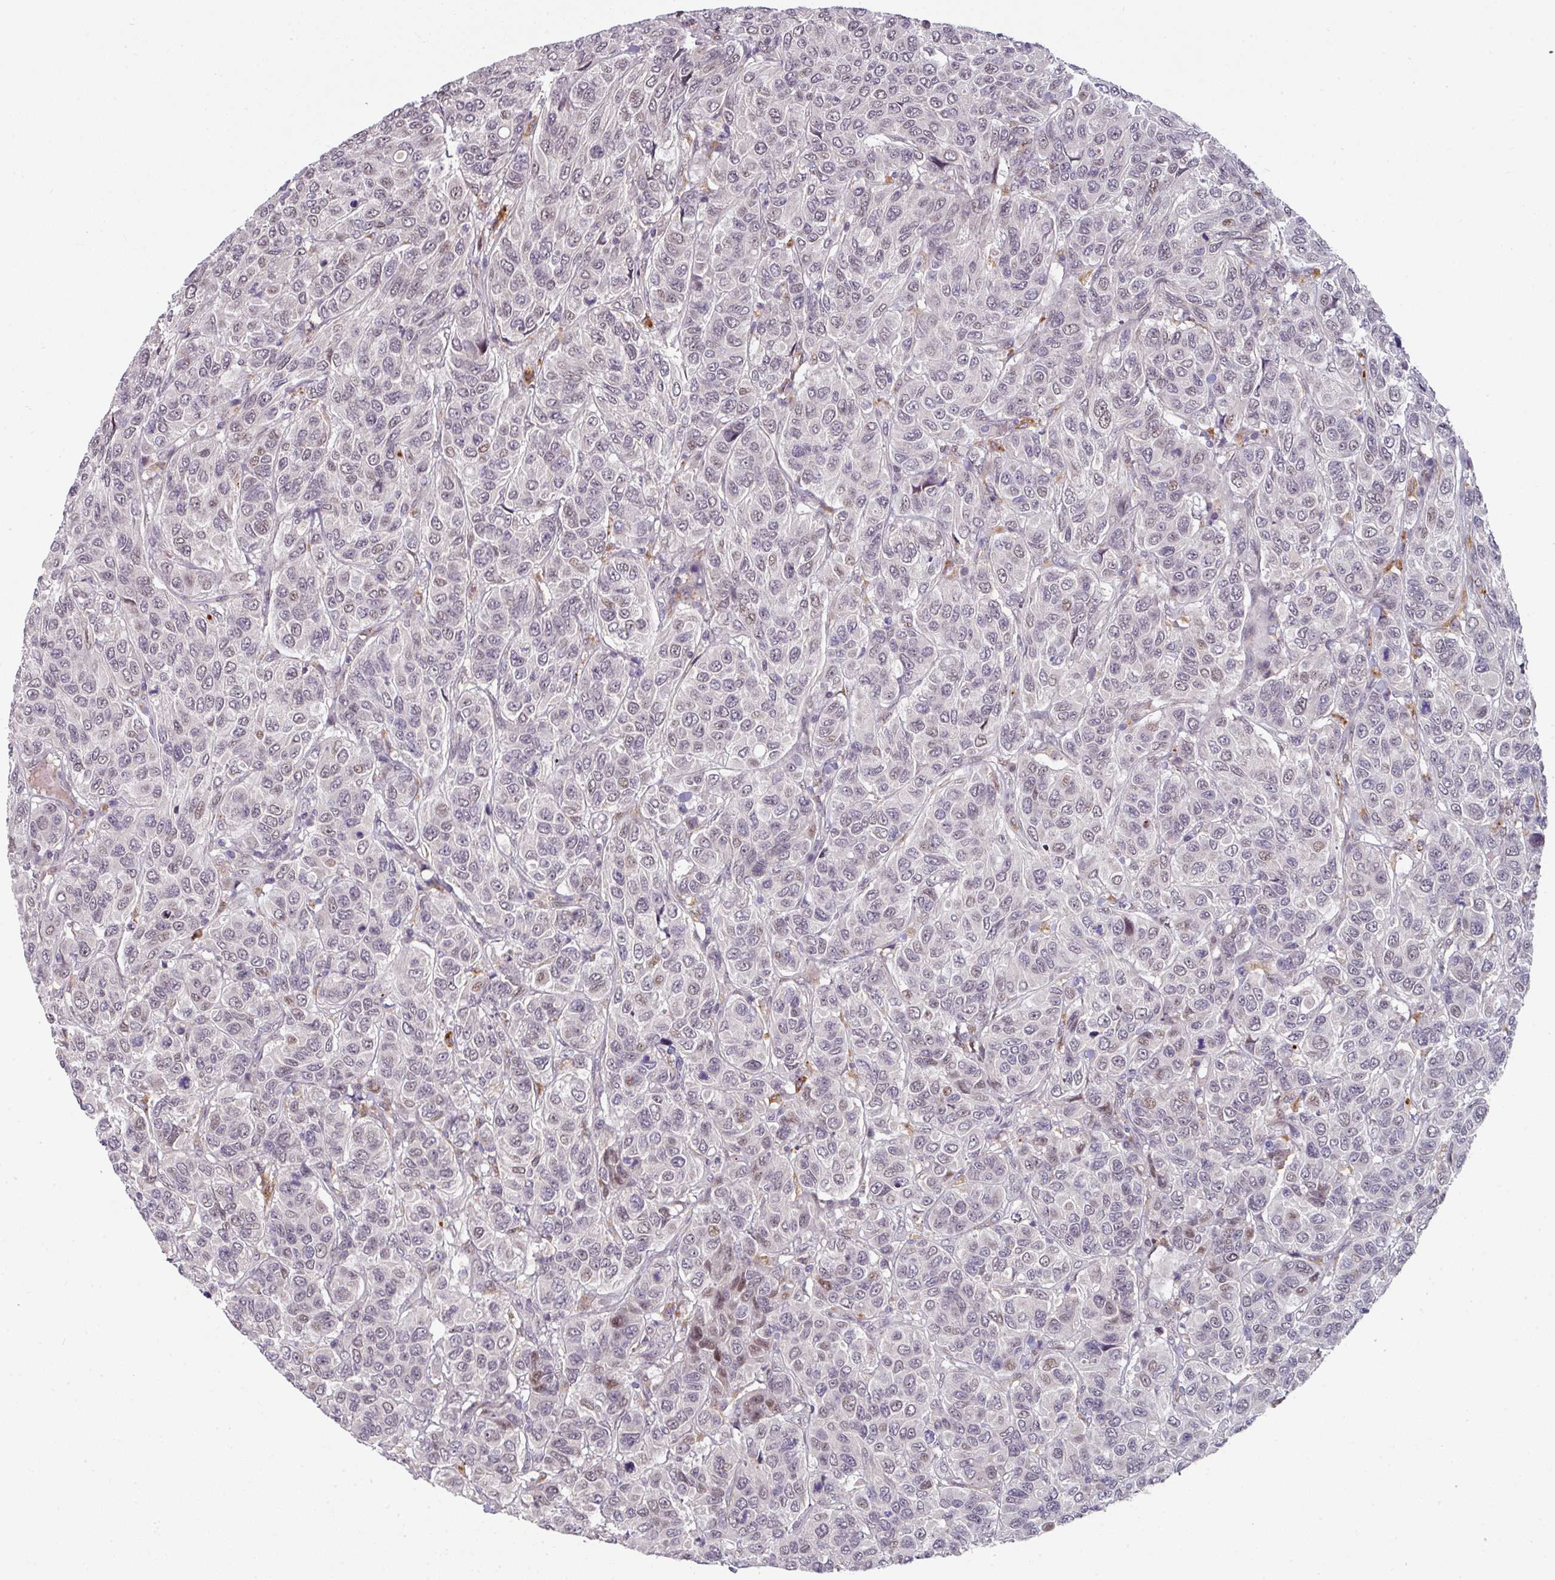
{"staining": {"intensity": "negative", "quantity": "none", "location": "none"}, "tissue": "breast cancer", "cell_type": "Tumor cells", "image_type": "cancer", "snomed": [{"axis": "morphology", "description": "Duct carcinoma"}, {"axis": "topography", "description": "Breast"}], "caption": "Photomicrograph shows no protein positivity in tumor cells of intraductal carcinoma (breast) tissue.", "gene": "SWSAP1", "patient": {"sex": "female", "age": 55}}